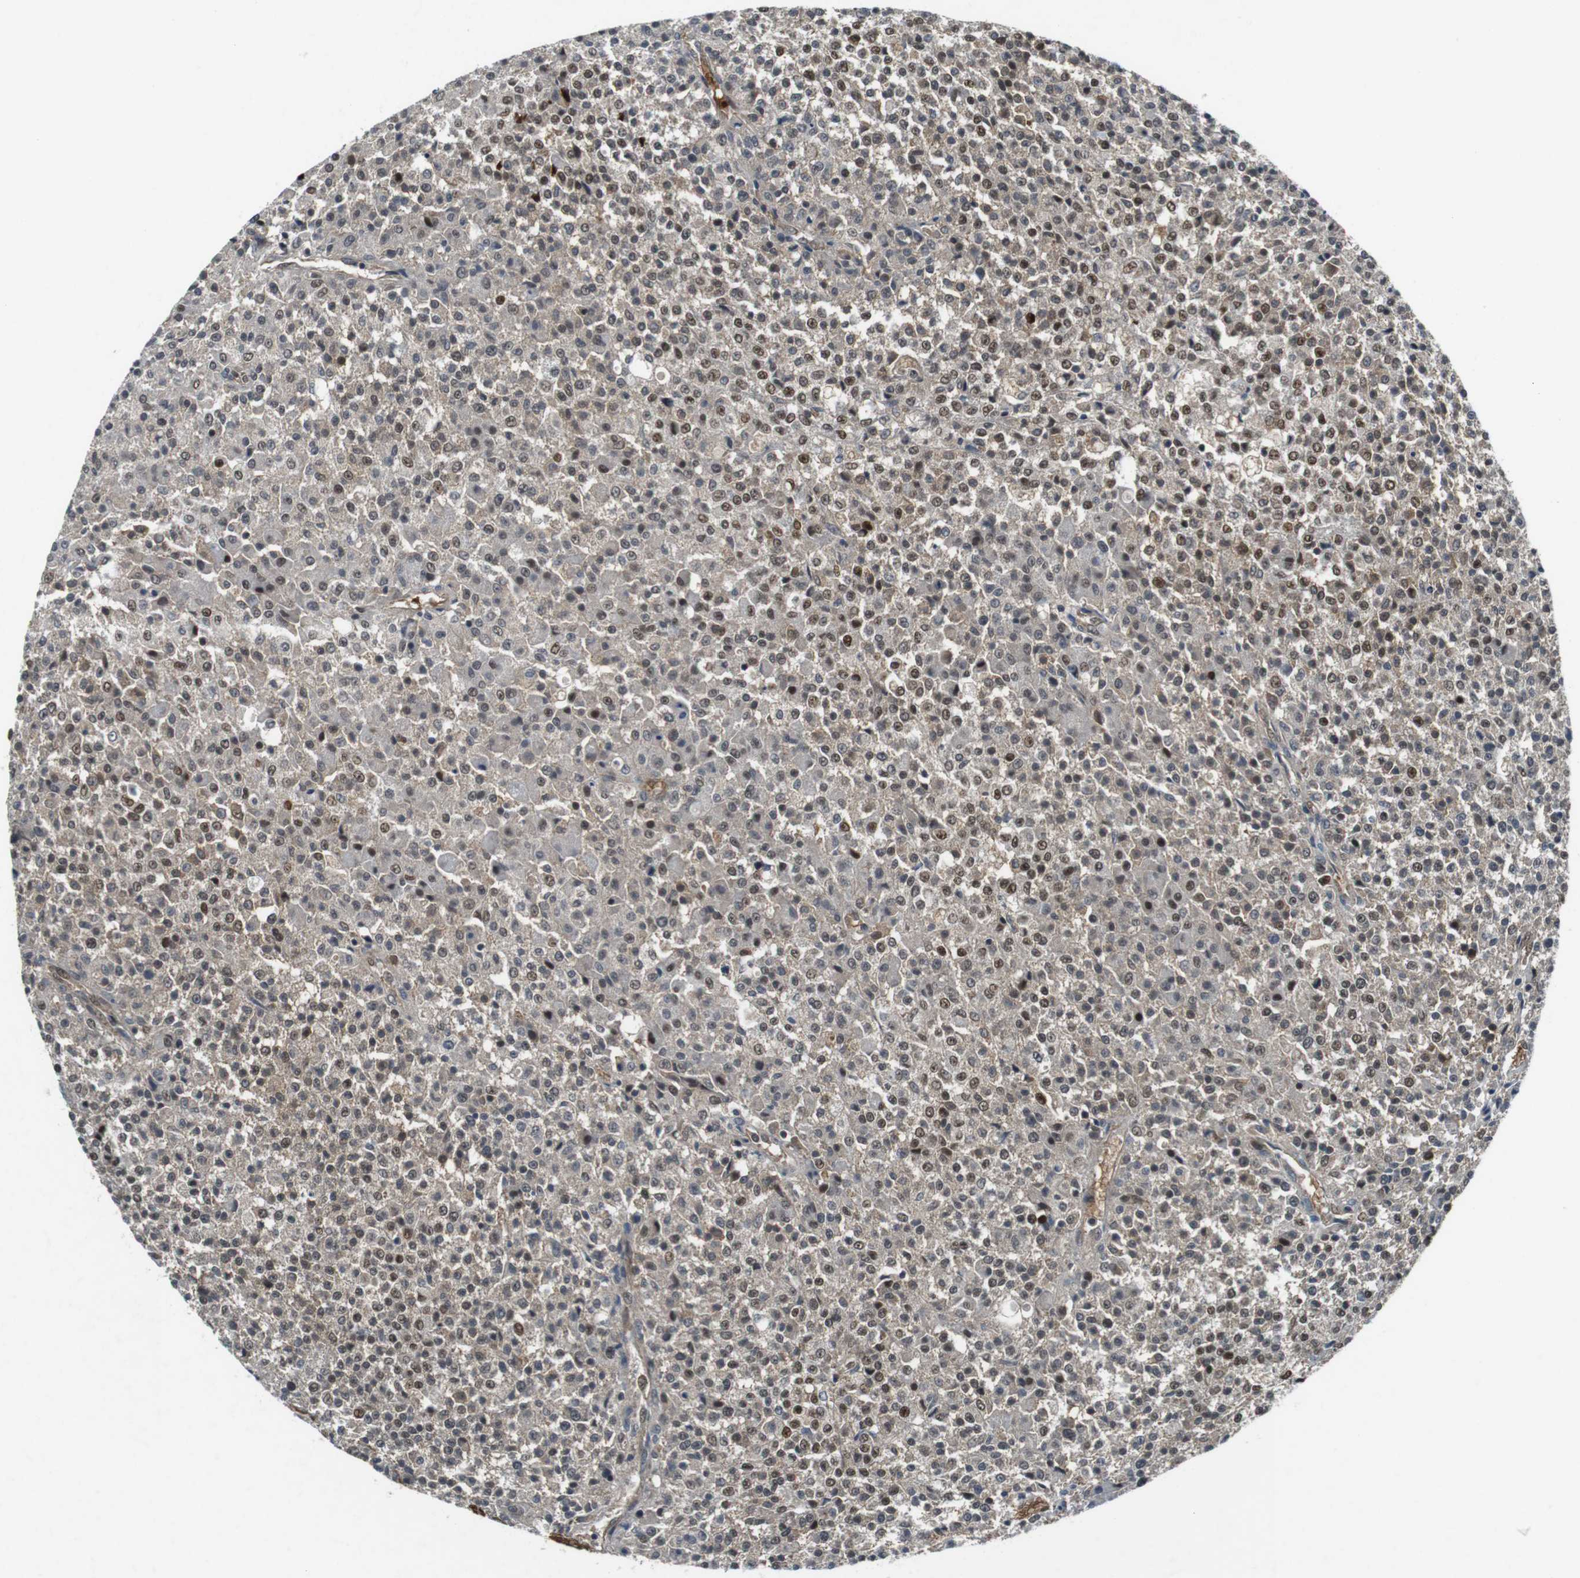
{"staining": {"intensity": "moderate", "quantity": ">75%", "location": "nuclear"}, "tissue": "testis cancer", "cell_type": "Tumor cells", "image_type": "cancer", "snomed": [{"axis": "morphology", "description": "Seminoma, NOS"}, {"axis": "topography", "description": "Testis"}], "caption": "Immunohistochemistry (IHC) staining of testis cancer, which demonstrates medium levels of moderate nuclear expression in about >75% of tumor cells indicating moderate nuclear protein positivity. The staining was performed using DAB (brown) for protein detection and nuclei were counterstained in hematoxylin (blue).", "gene": "MAPKAPK5", "patient": {"sex": "male", "age": 59}}